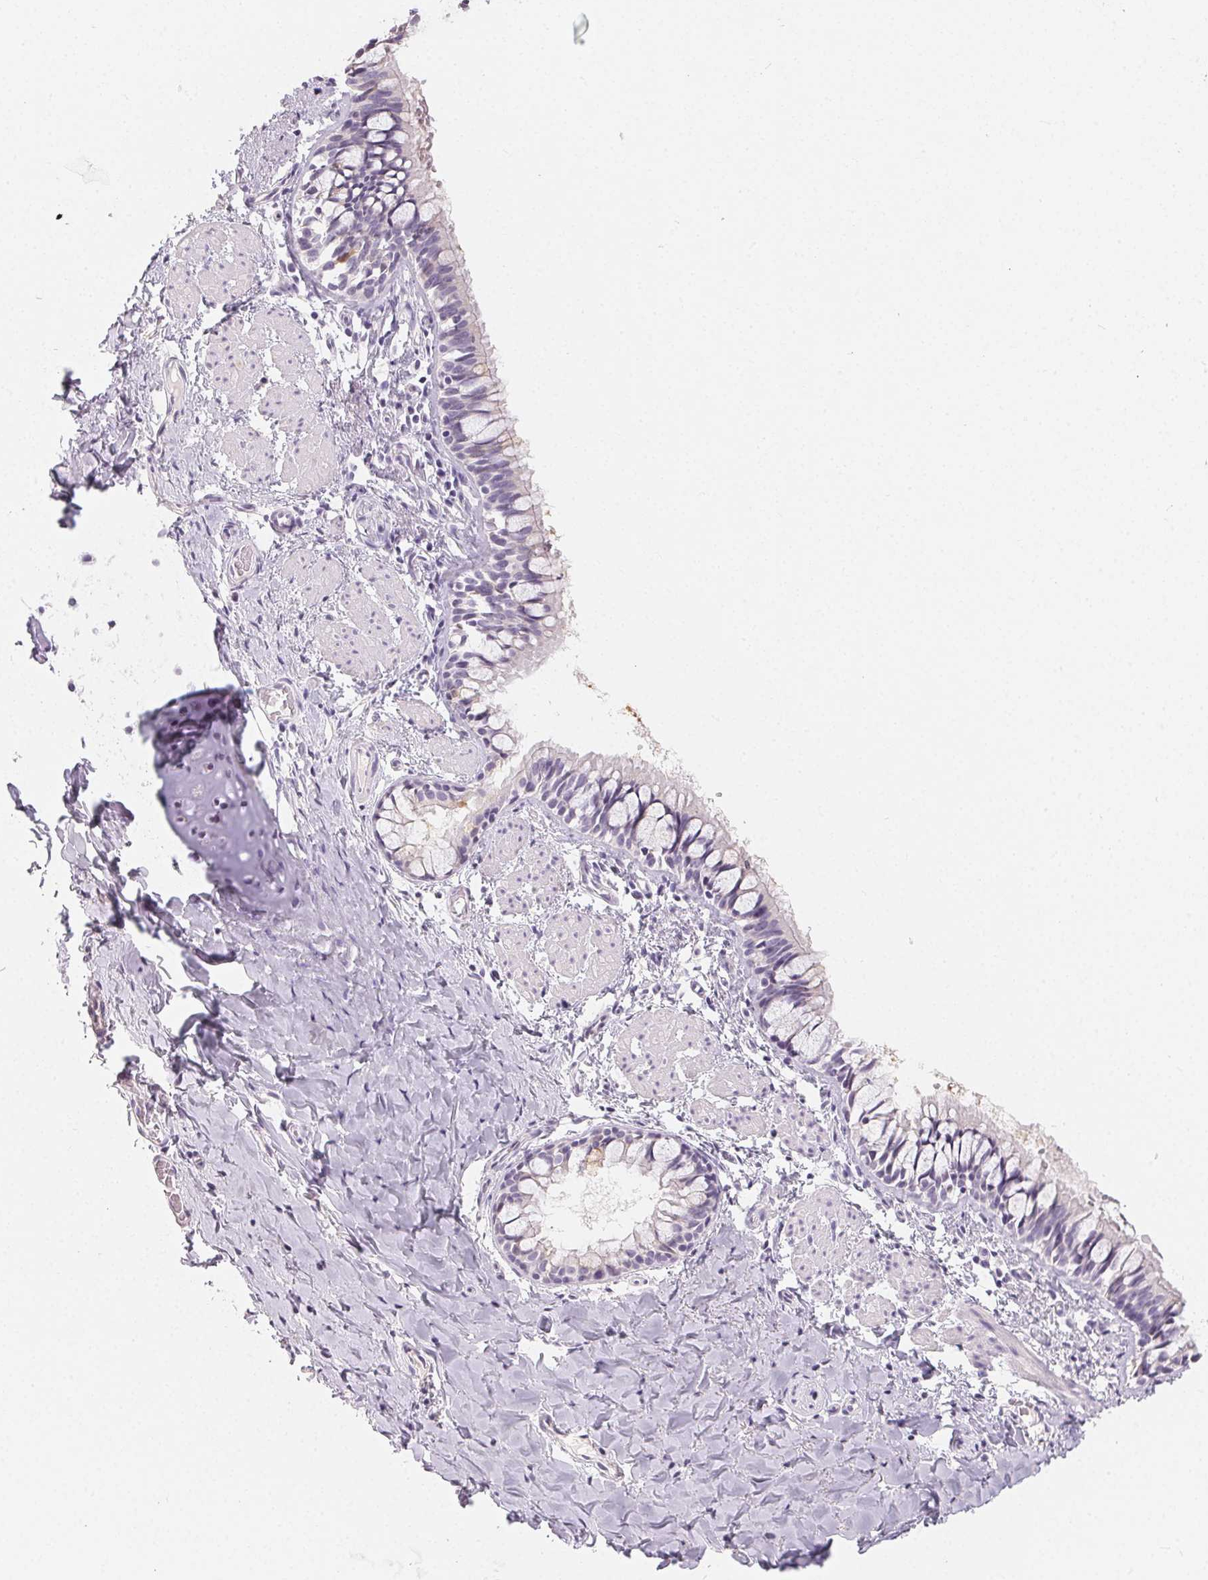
{"staining": {"intensity": "negative", "quantity": "none", "location": "none"}, "tissue": "bronchus", "cell_type": "Respiratory epithelial cells", "image_type": "normal", "snomed": [{"axis": "morphology", "description": "Normal tissue, NOS"}, {"axis": "topography", "description": "Bronchus"}], "caption": "Respiratory epithelial cells show no significant positivity in unremarkable bronchus.", "gene": "MIOX", "patient": {"sex": "male", "age": 1}}